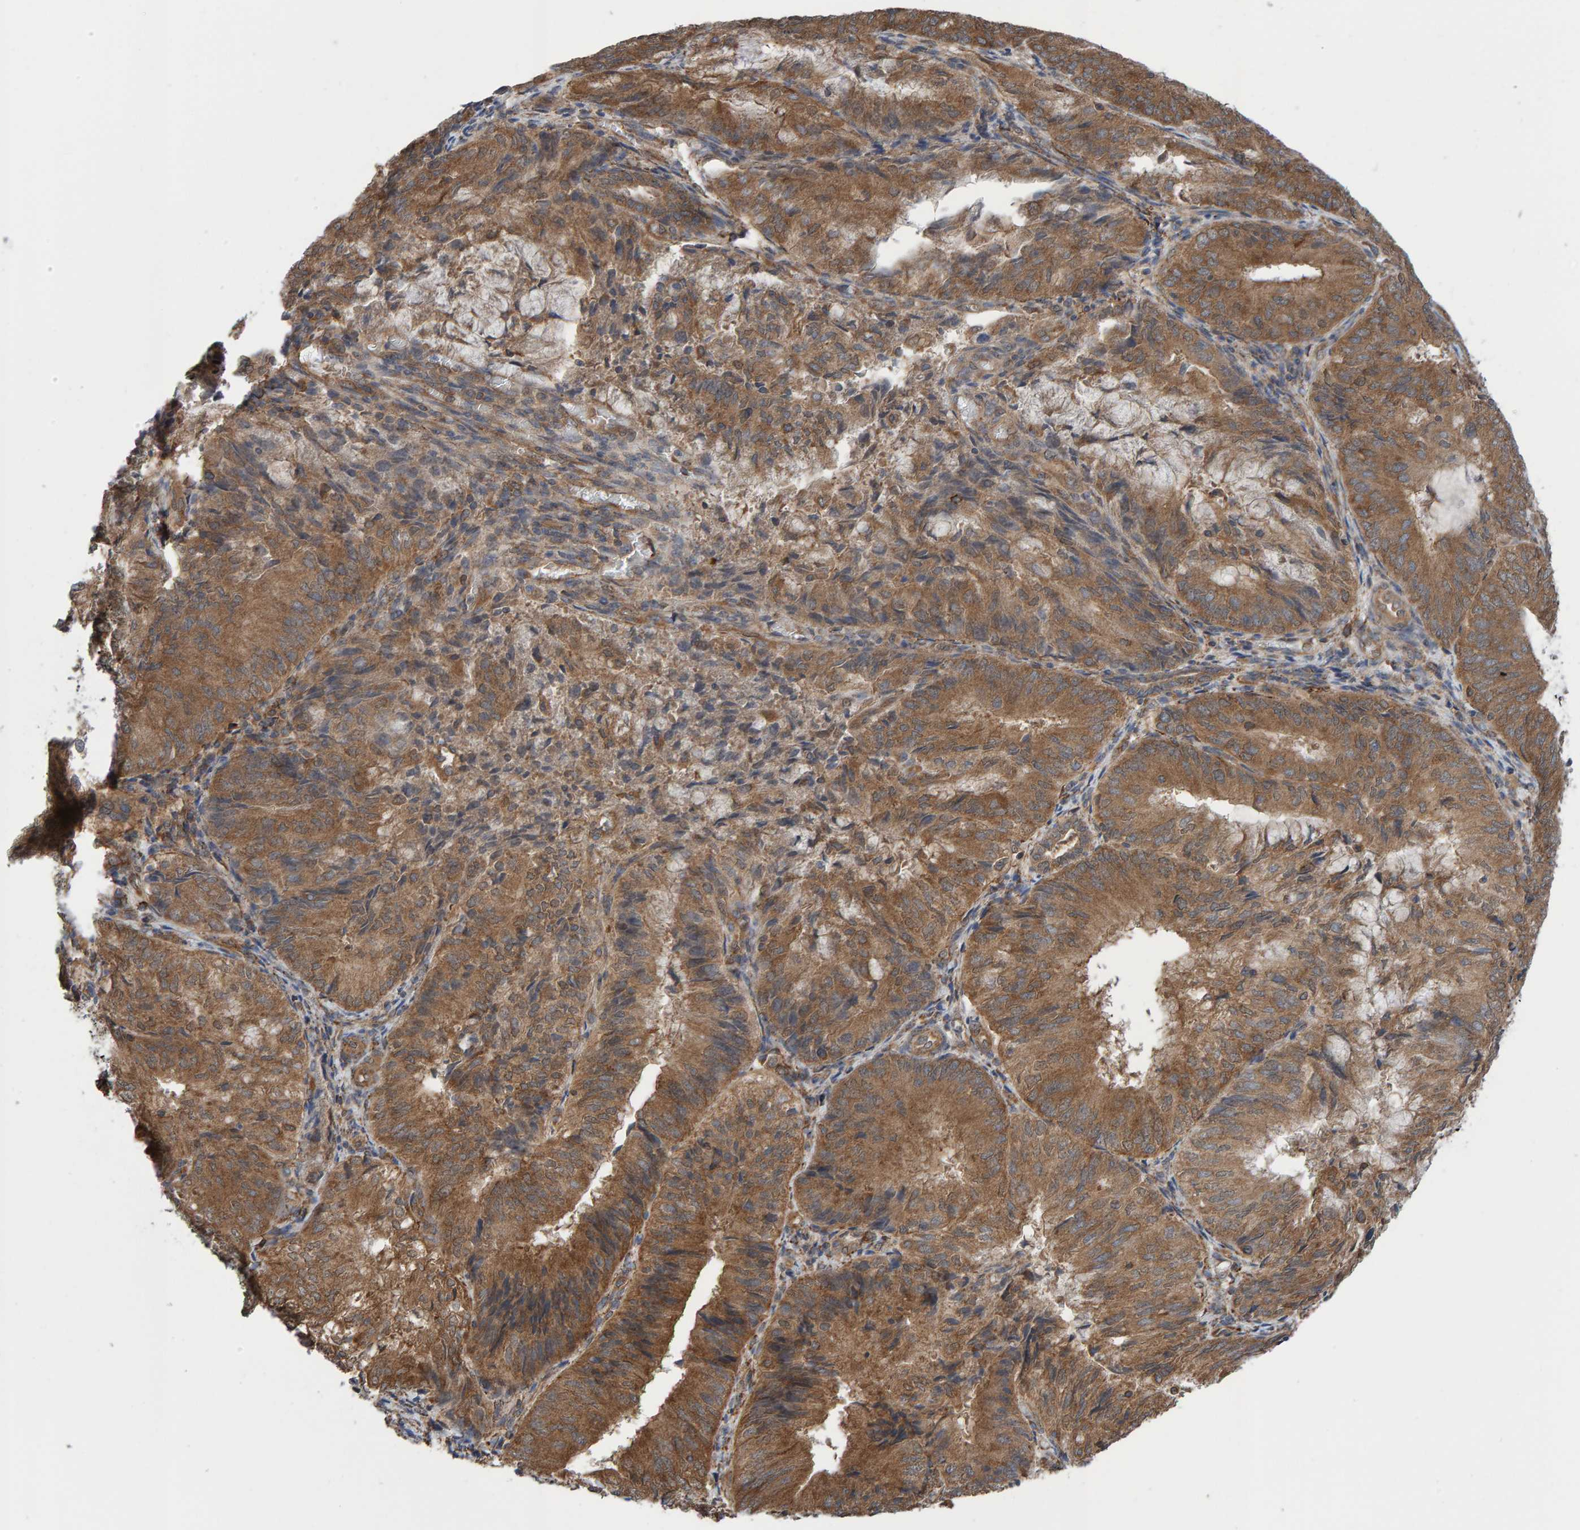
{"staining": {"intensity": "moderate", "quantity": ">75%", "location": "cytoplasmic/membranous"}, "tissue": "endometrial cancer", "cell_type": "Tumor cells", "image_type": "cancer", "snomed": [{"axis": "morphology", "description": "Adenocarcinoma, NOS"}, {"axis": "topography", "description": "Endometrium"}], "caption": "Moderate cytoplasmic/membranous positivity is appreciated in approximately >75% of tumor cells in endometrial cancer. (brown staining indicates protein expression, while blue staining denotes nuclei).", "gene": "LRSAM1", "patient": {"sex": "female", "age": 81}}